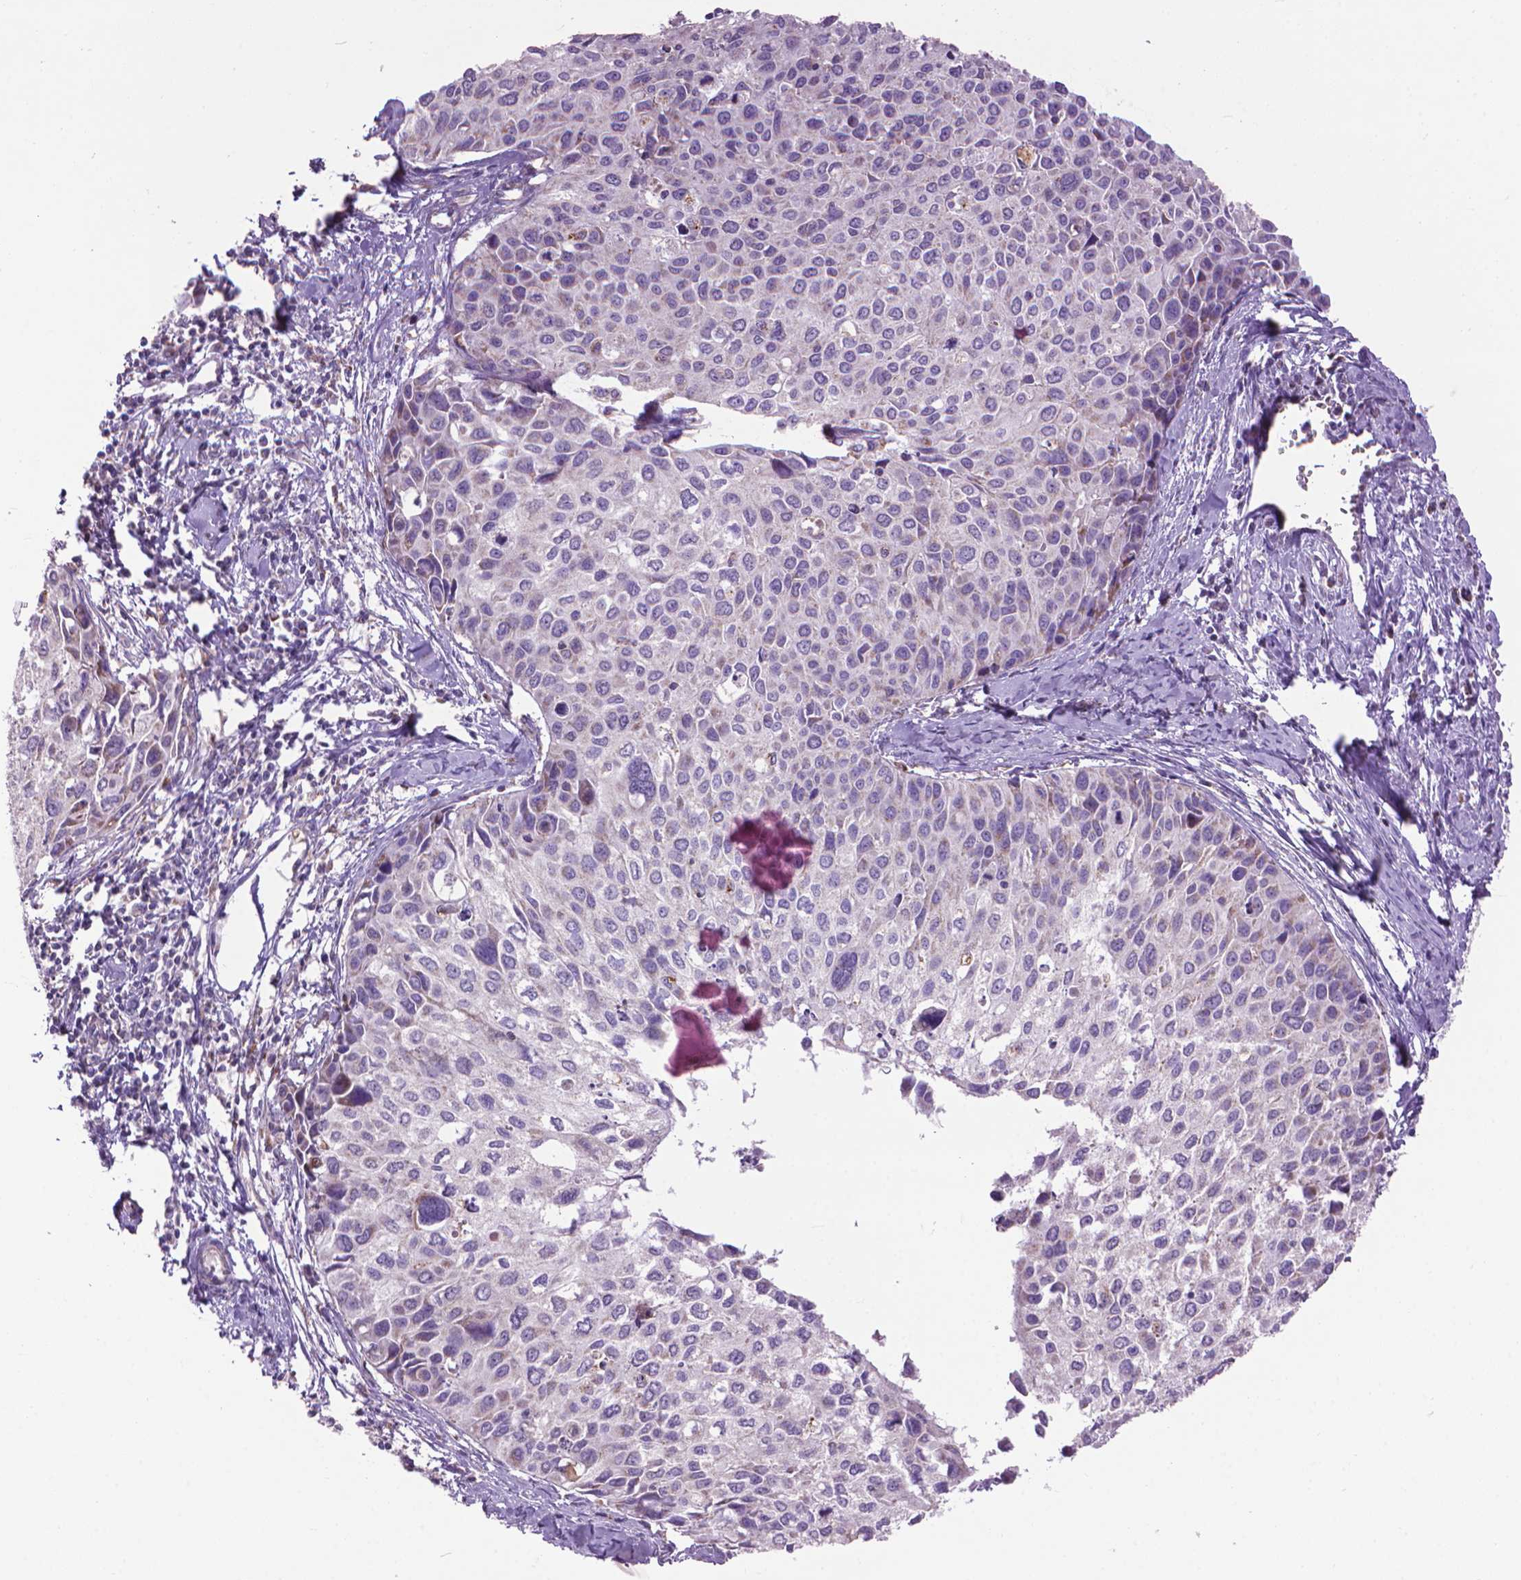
{"staining": {"intensity": "negative", "quantity": "none", "location": "none"}, "tissue": "cervical cancer", "cell_type": "Tumor cells", "image_type": "cancer", "snomed": [{"axis": "morphology", "description": "Squamous cell carcinoma, NOS"}, {"axis": "topography", "description": "Cervix"}], "caption": "High power microscopy image of an immunohistochemistry photomicrograph of cervical cancer (squamous cell carcinoma), revealing no significant positivity in tumor cells.", "gene": "VDAC1", "patient": {"sex": "female", "age": 50}}